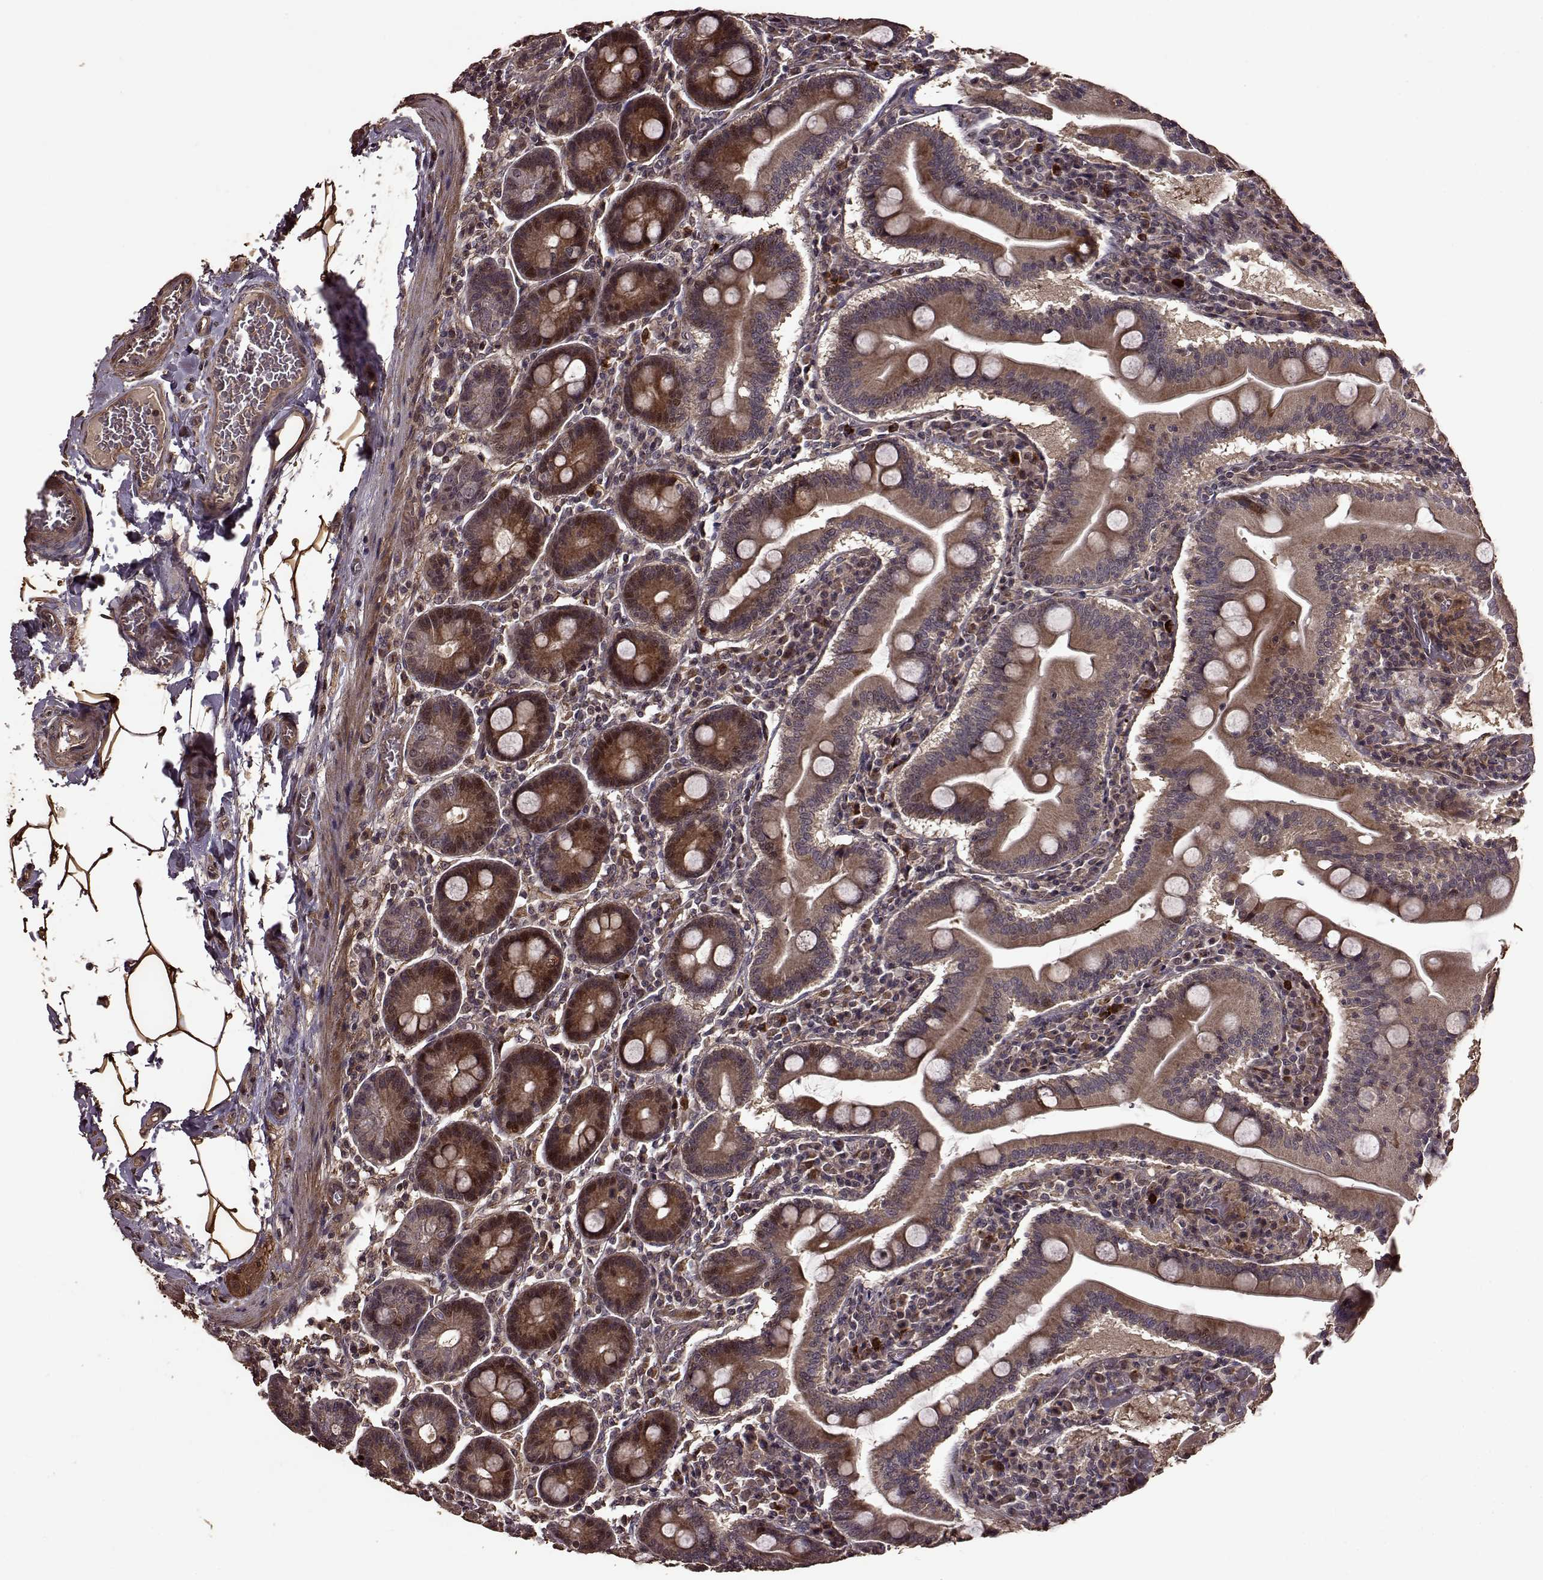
{"staining": {"intensity": "strong", "quantity": ">75%", "location": "cytoplasmic/membranous"}, "tissue": "small intestine", "cell_type": "Glandular cells", "image_type": "normal", "snomed": [{"axis": "morphology", "description": "Normal tissue, NOS"}, {"axis": "topography", "description": "Small intestine"}], "caption": "A brown stain highlights strong cytoplasmic/membranous staining of a protein in glandular cells of normal small intestine. (DAB (3,3'-diaminobenzidine) = brown stain, brightfield microscopy at high magnification).", "gene": "FBXW11", "patient": {"sex": "male", "age": 37}}